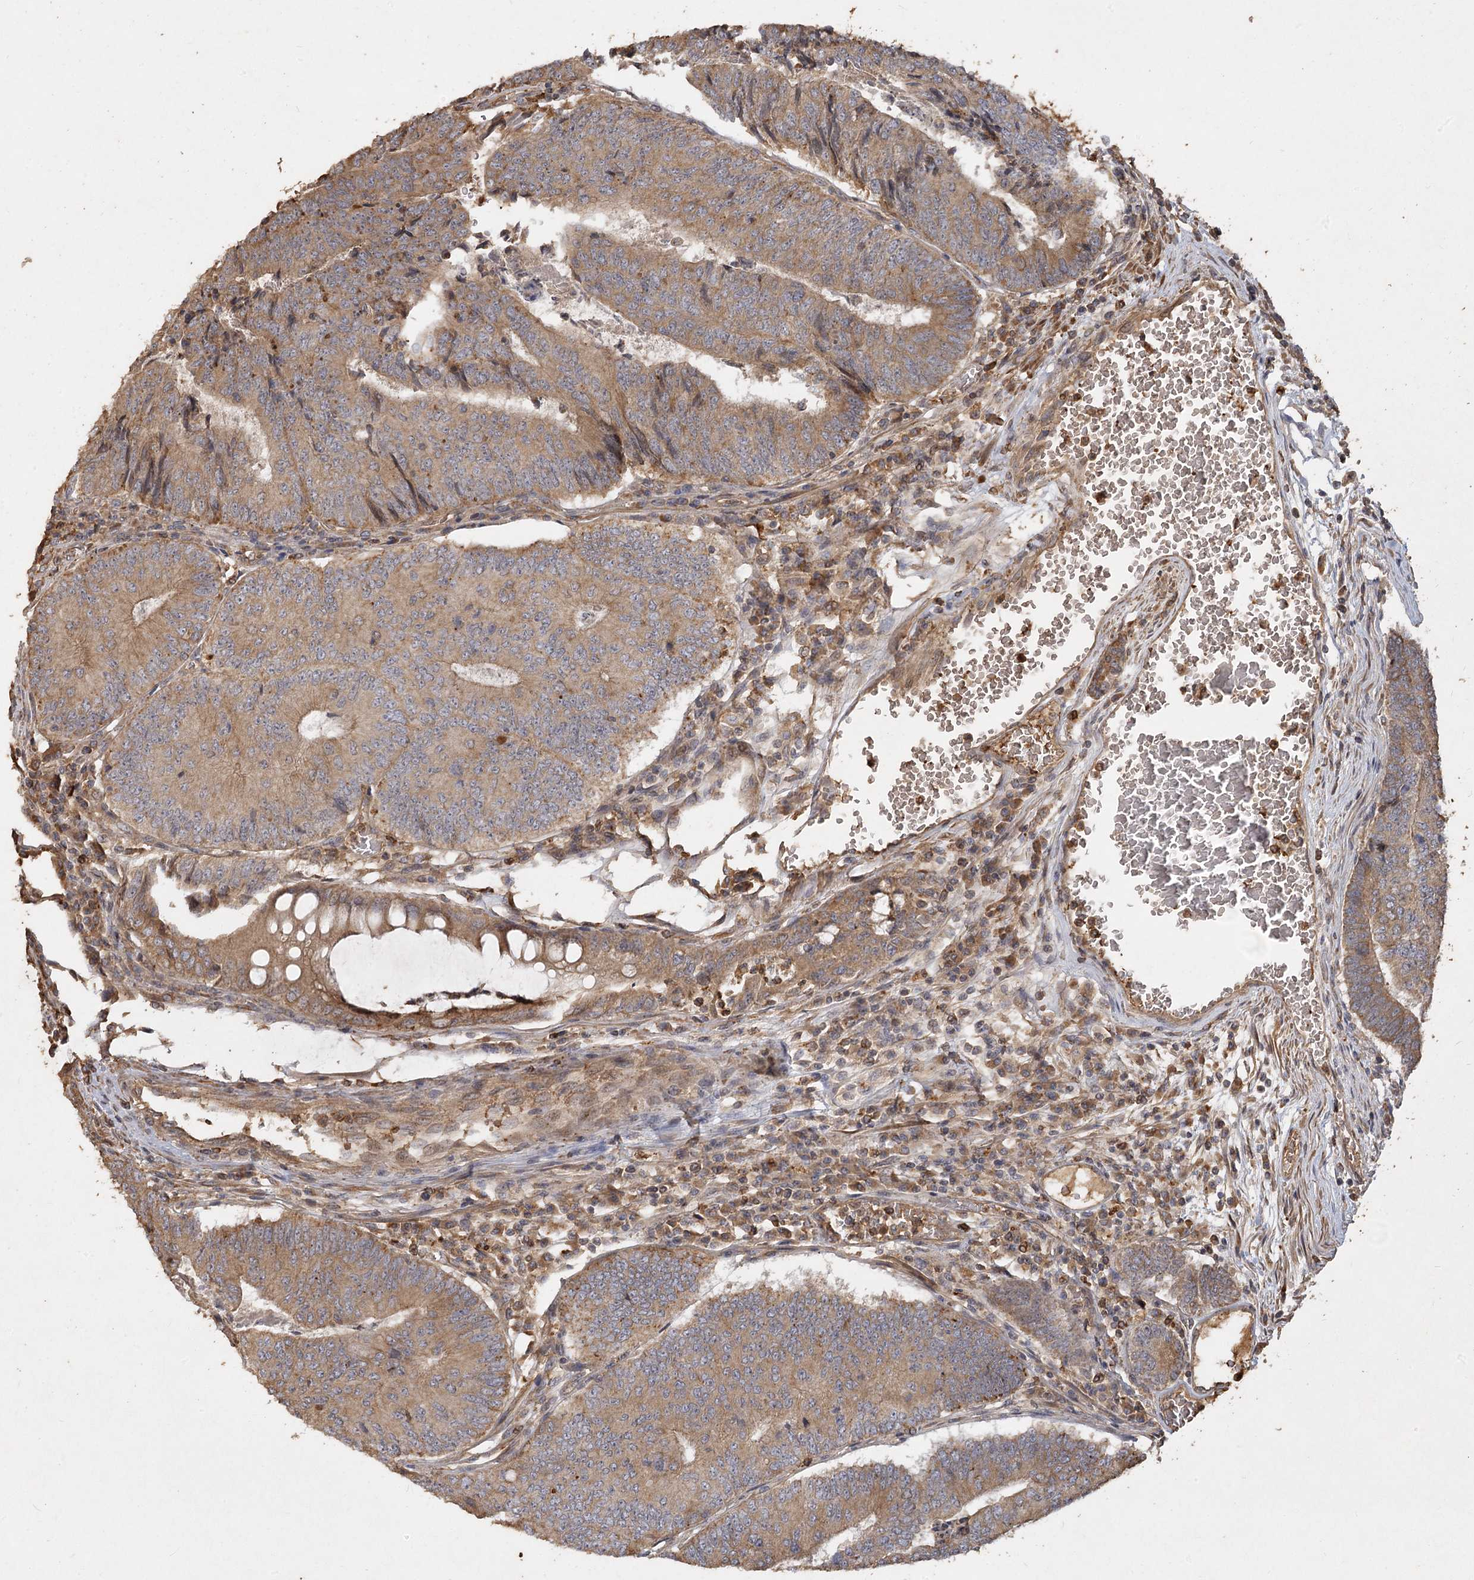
{"staining": {"intensity": "moderate", "quantity": ">75%", "location": "cytoplasmic/membranous"}, "tissue": "colorectal cancer", "cell_type": "Tumor cells", "image_type": "cancer", "snomed": [{"axis": "morphology", "description": "Adenocarcinoma, NOS"}, {"axis": "topography", "description": "Colon"}], "caption": "IHC photomicrograph of neoplastic tissue: colorectal cancer stained using immunohistochemistry demonstrates medium levels of moderate protein expression localized specifically in the cytoplasmic/membranous of tumor cells, appearing as a cytoplasmic/membranous brown color.", "gene": "PIK3C2A", "patient": {"sex": "female", "age": 67}}